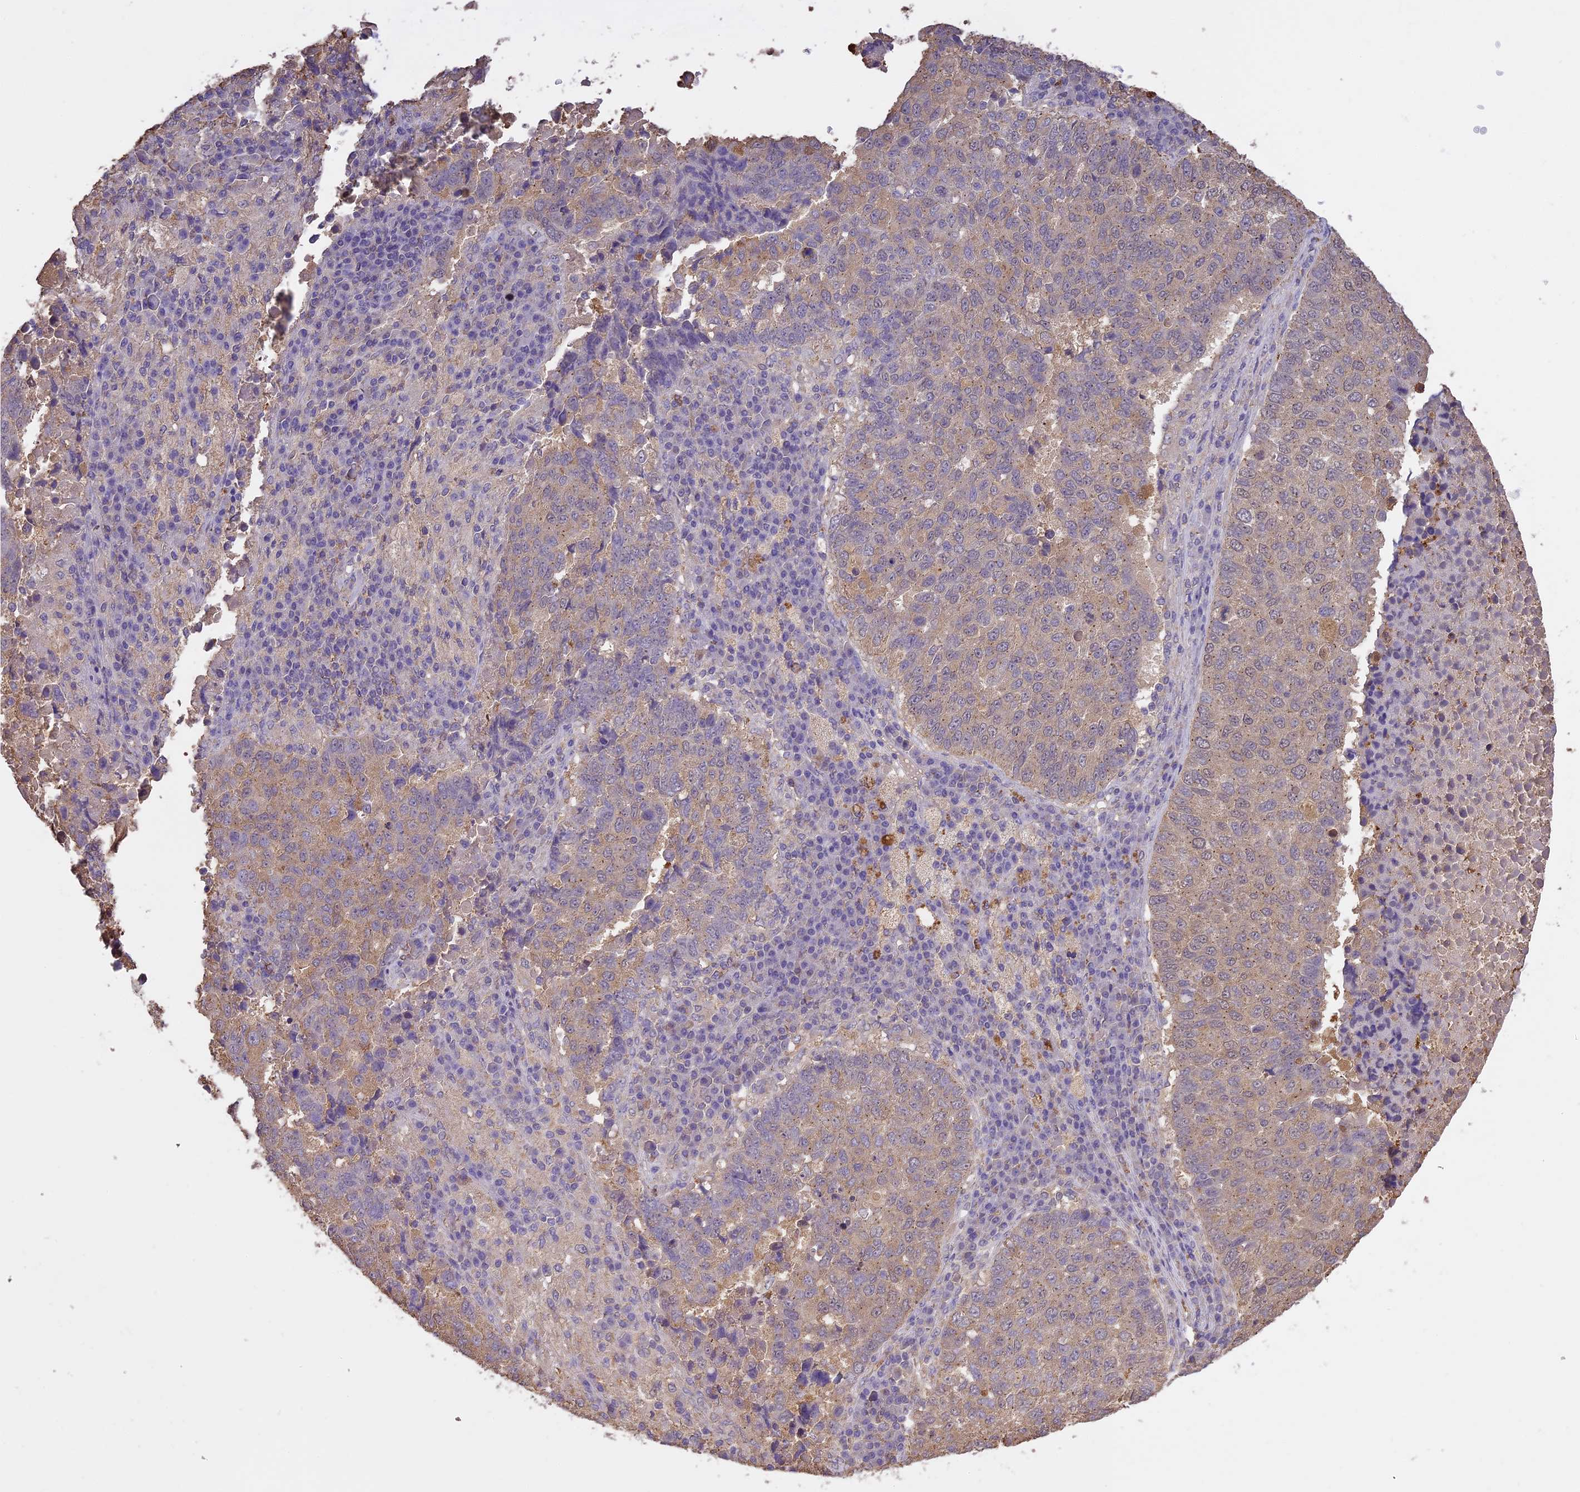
{"staining": {"intensity": "weak", "quantity": "25%-75%", "location": "cytoplasmic/membranous"}, "tissue": "lung cancer", "cell_type": "Tumor cells", "image_type": "cancer", "snomed": [{"axis": "morphology", "description": "Squamous cell carcinoma, NOS"}, {"axis": "topography", "description": "Lung"}], "caption": "Lung cancer (squamous cell carcinoma) tissue displays weak cytoplasmic/membranous staining in about 25%-75% of tumor cells", "gene": "ARHGAP19", "patient": {"sex": "male", "age": 73}}